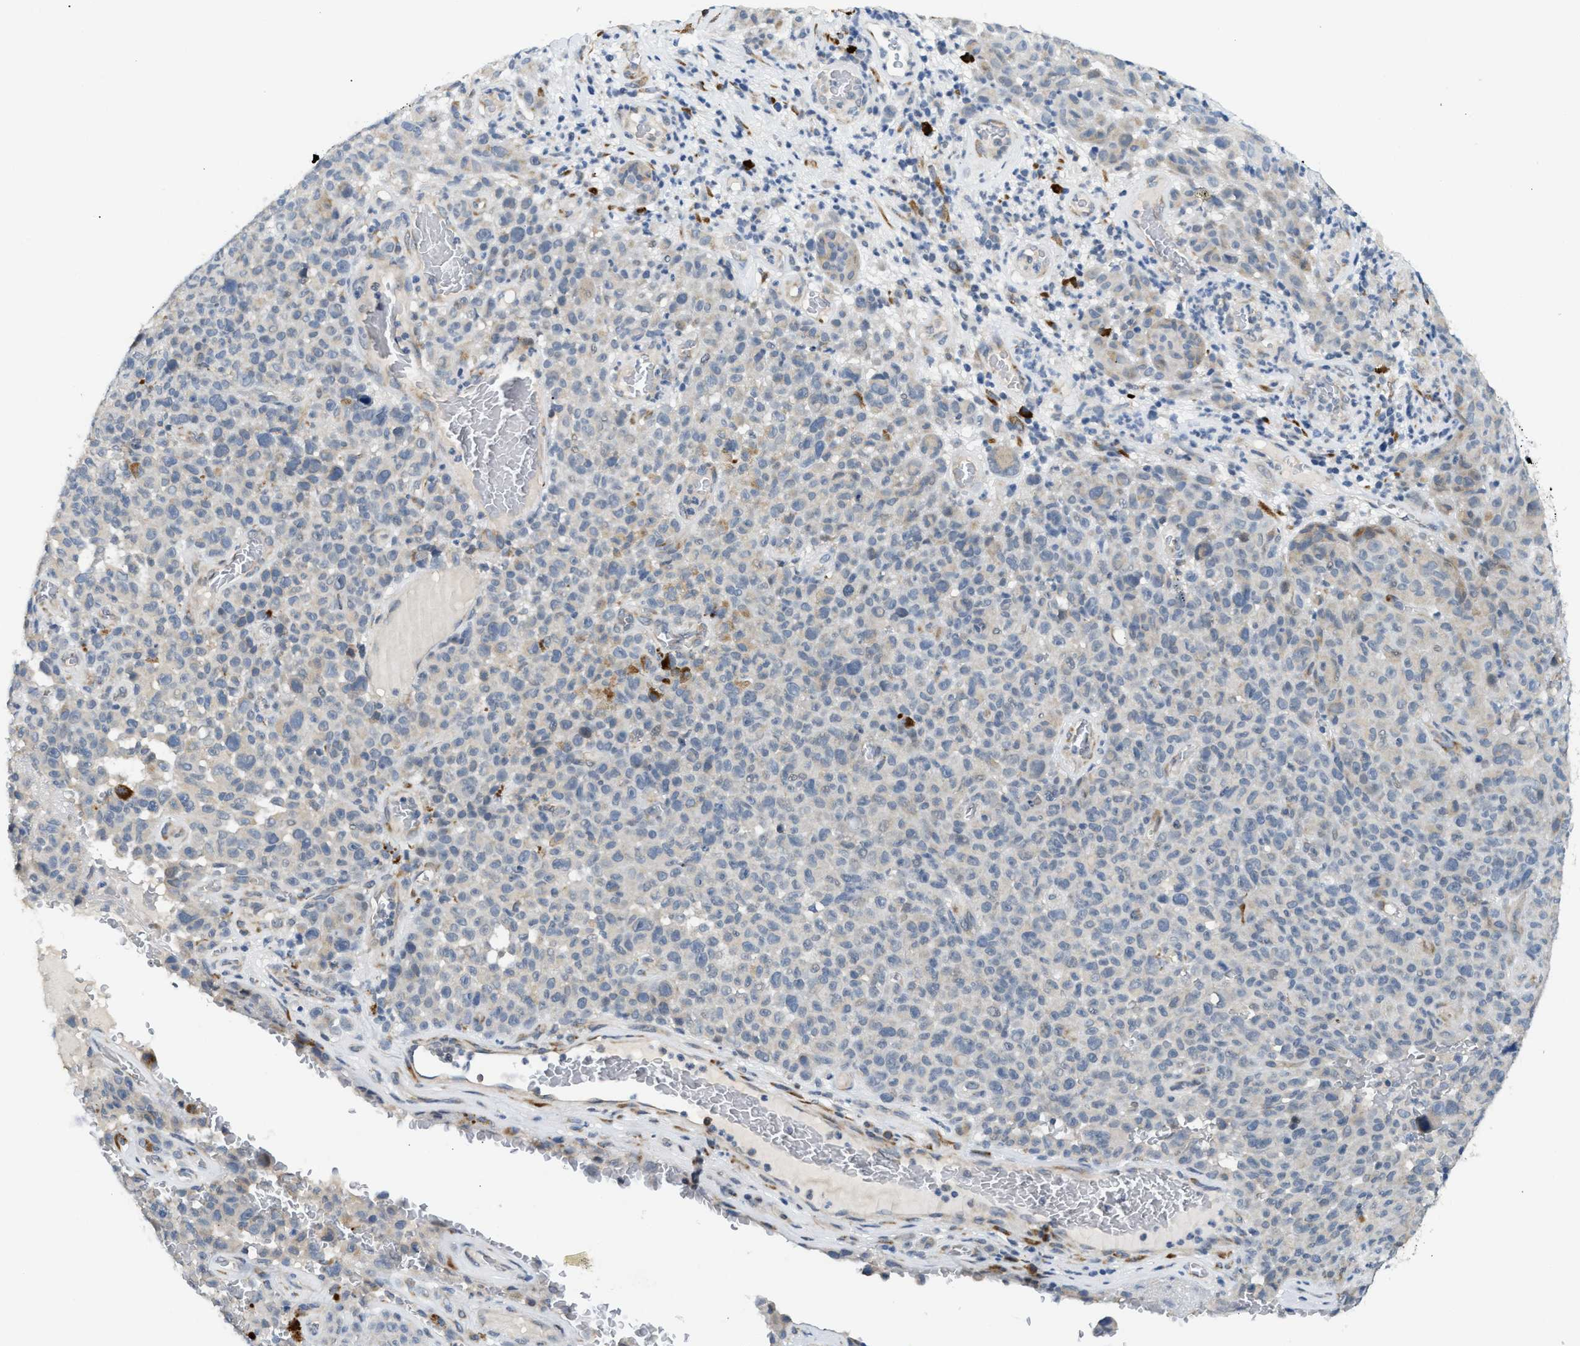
{"staining": {"intensity": "weak", "quantity": "<25%", "location": "cytoplasmic/membranous"}, "tissue": "melanoma", "cell_type": "Tumor cells", "image_type": "cancer", "snomed": [{"axis": "morphology", "description": "Malignant melanoma, NOS"}, {"axis": "topography", "description": "Skin"}], "caption": "High magnification brightfield microscopy of malignant melanoma stained with DAB (3,3'-diaminobenzidine) (brown) and counterstained with hematoxylin (blue): tumor cells show no significant positivity.", "gene": "KCNC2", "patient": {"sex": "female", "age": 82}}